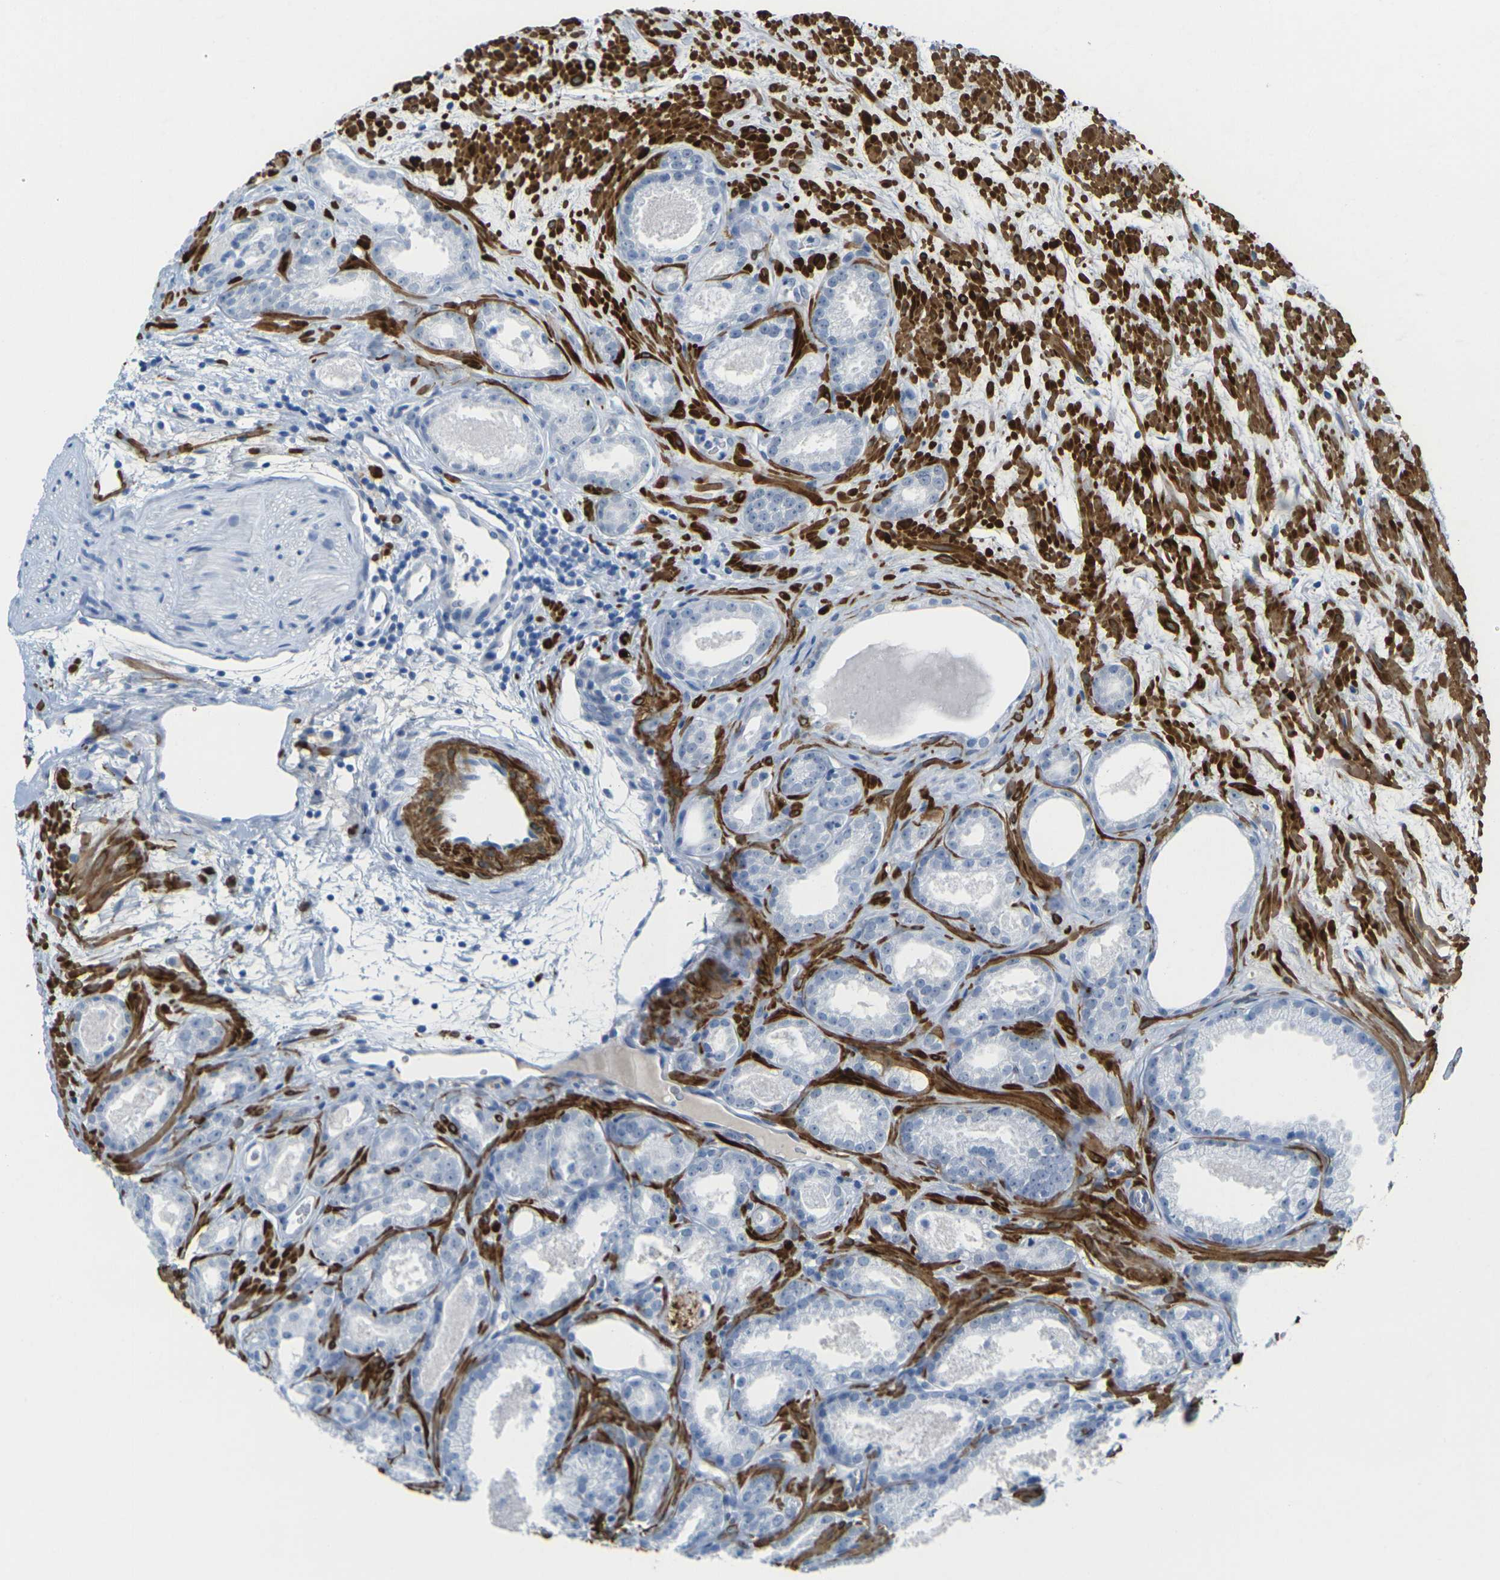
{"staining": {"intensity": "negative", "quantity": "none", "location": "none"}, "tissue": "prostate cancer", "cell_type": "Tumor cells", "image_type": "cancer", "snomed": [{"axis": "morphology", "description": "Adenocarcinoma, Low grade"}, {"axis": "topography", "description": "Prostate"}], "caption": "Protein analysis of adenocarcinoma (low-grade) (prostate) reveals no significant staining in tumor cells.", "gene": "CNN1", "patient": {"sex": "male", "age": 57}}